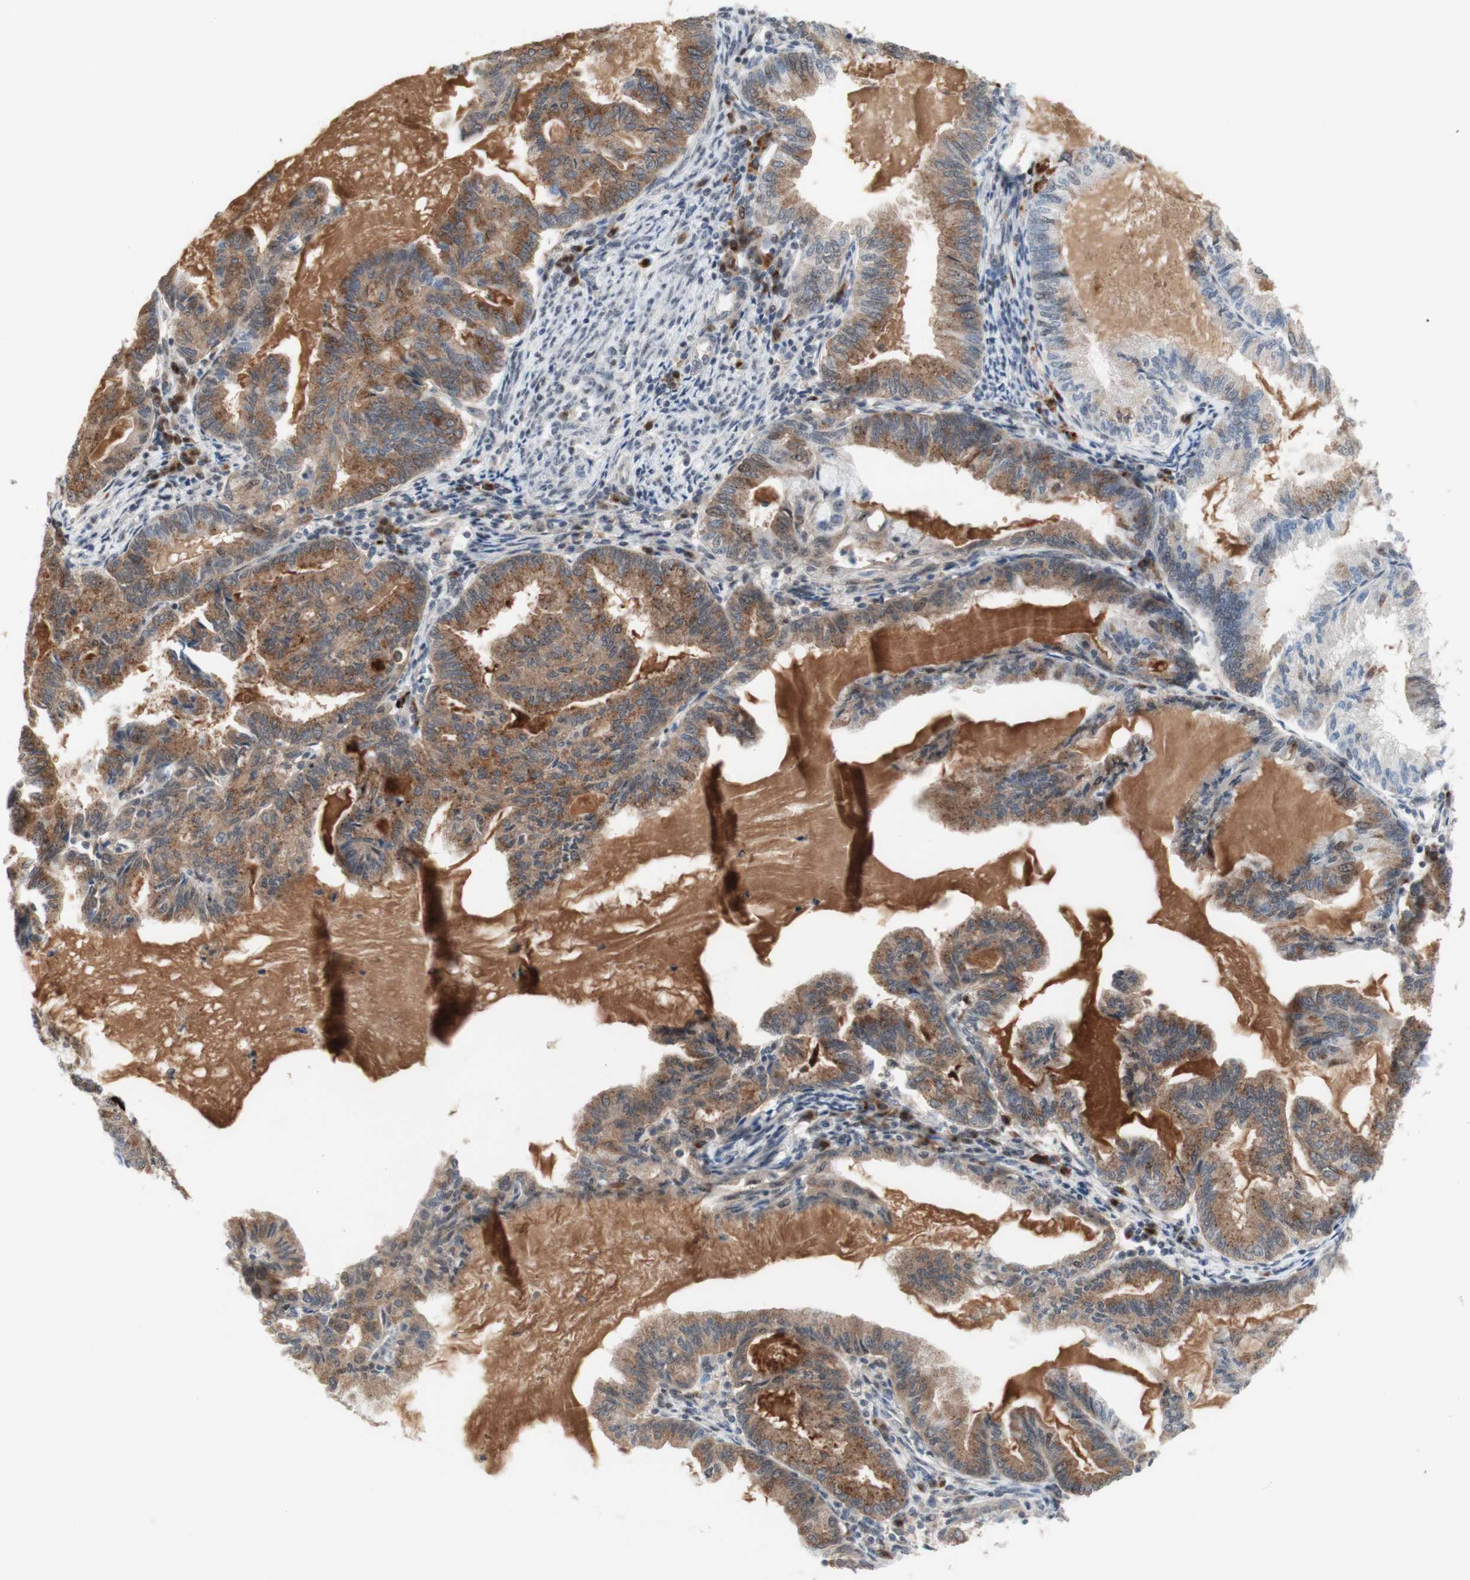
{"staining": {"intensity": "moderate", "quantity": ">75%", "location": "cytoplasmic/membranous,nuclear"}, "tissue": "endometrial cancer", "cell_type": "Tumor cells", "image_type": "cancer", "snomed": [{"axis": "morphology", "description": "Adenocarcinoma, NOS"}, {"axis": "topography", "description": "Endometrium"}], "caption": "Approximately >75% of tumor cells in human endometrial adenocarcinoma show moderate cytoplasmic/membranous and nuclear protein staining as visualized by brown immunohistochemical staining.", "gene": "CYLD", "patient": {"sex": "female", "age": 86}}